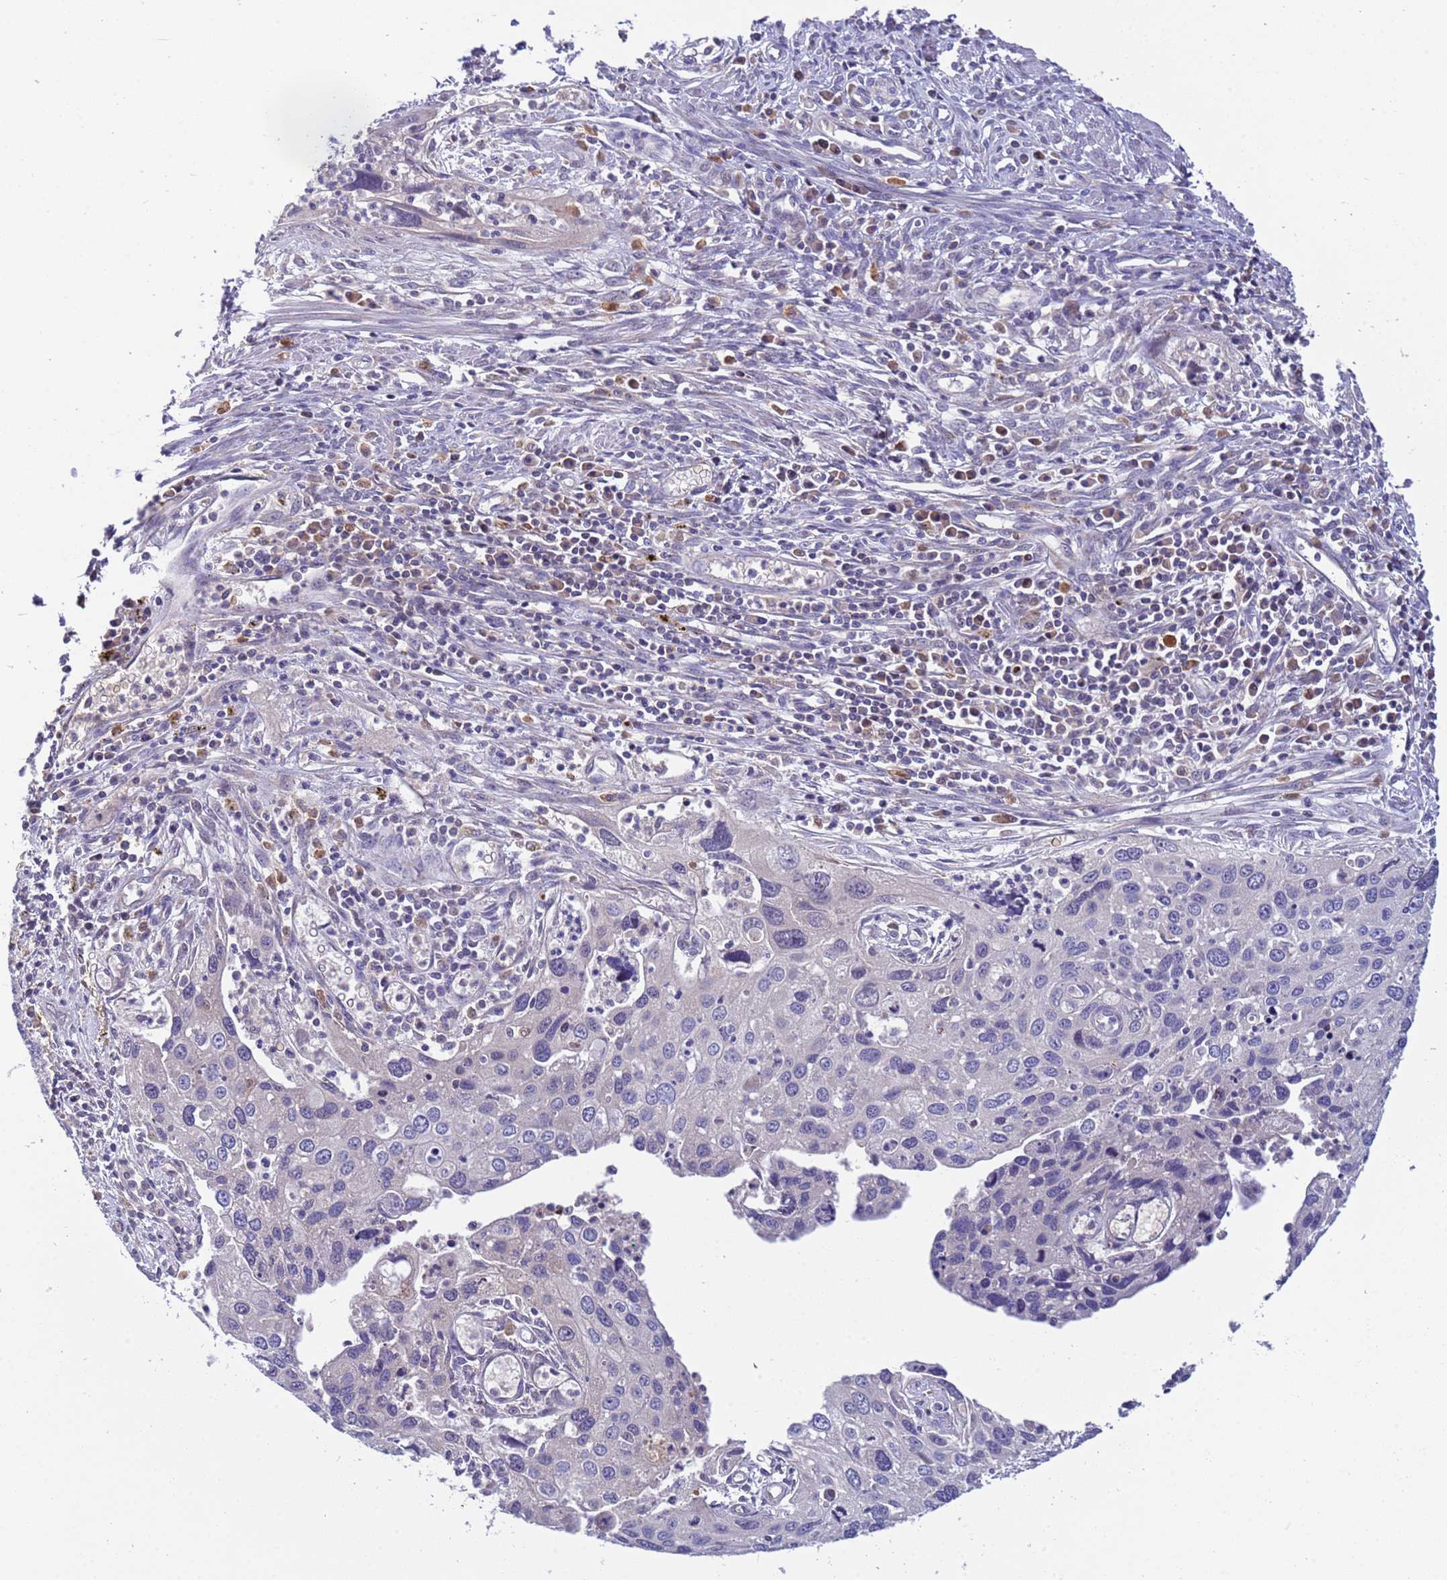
{"staining": {"intensity": "negative", "quantity": "none", "location": "none"}, "tissue": "cervical cancer", "cell_type": "Tumor cells", "image_type": "cancer", "snomed": [{"axis": "morphology", "description": "Squamous cell carcinoma, NOS"}, {"axis": "topography", "description": "Cervix"}], "caption": "Image shows no protein positivity in tumor cells of cervical squamous cell carcinoma tissue.", "gene": "PARP16", "patient": {"sex": "female", "age": 55}}